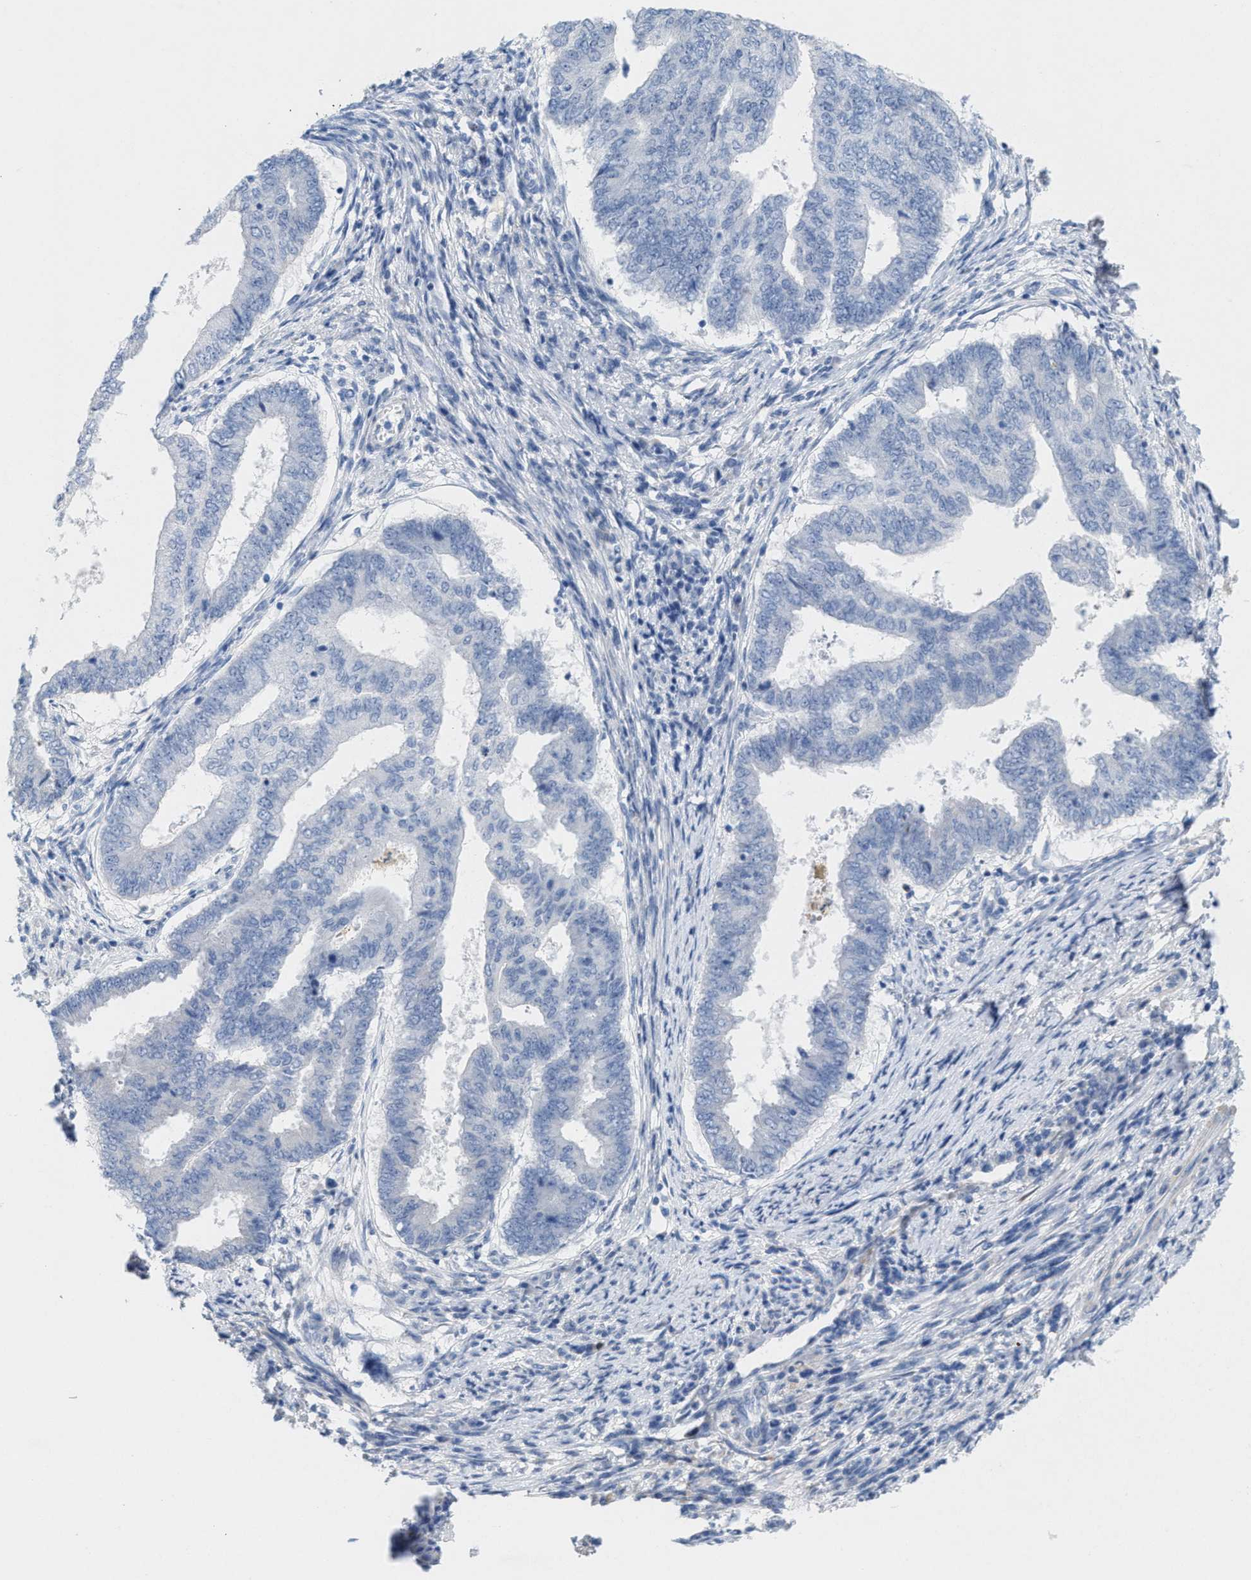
{"staining": {"intensity": "negative", "quantity": "none", "location": "none"}, "tissue": "endometrial cancer", "cell_type": "Tumor cells", "image_type": "cancer", "snomed": [{"axis": "morphology", "description": "Polyp, NOS"}, {"axis": "morphology", "description": "Adenocarcinoma, NOS"}, {"axis": "morphology", "description": "Adenoma, NOS"}, {"axis": "topography", "description": "Endometrium"}], "caption": "The image shows no staining of tumor cells in endometrial polyp. The staining is performed using DAB brown chromogen with nuclei counter-stained in using hematoxylin.", "gene": "CPA2", "patient": {"sex": "female", "age": 79}}